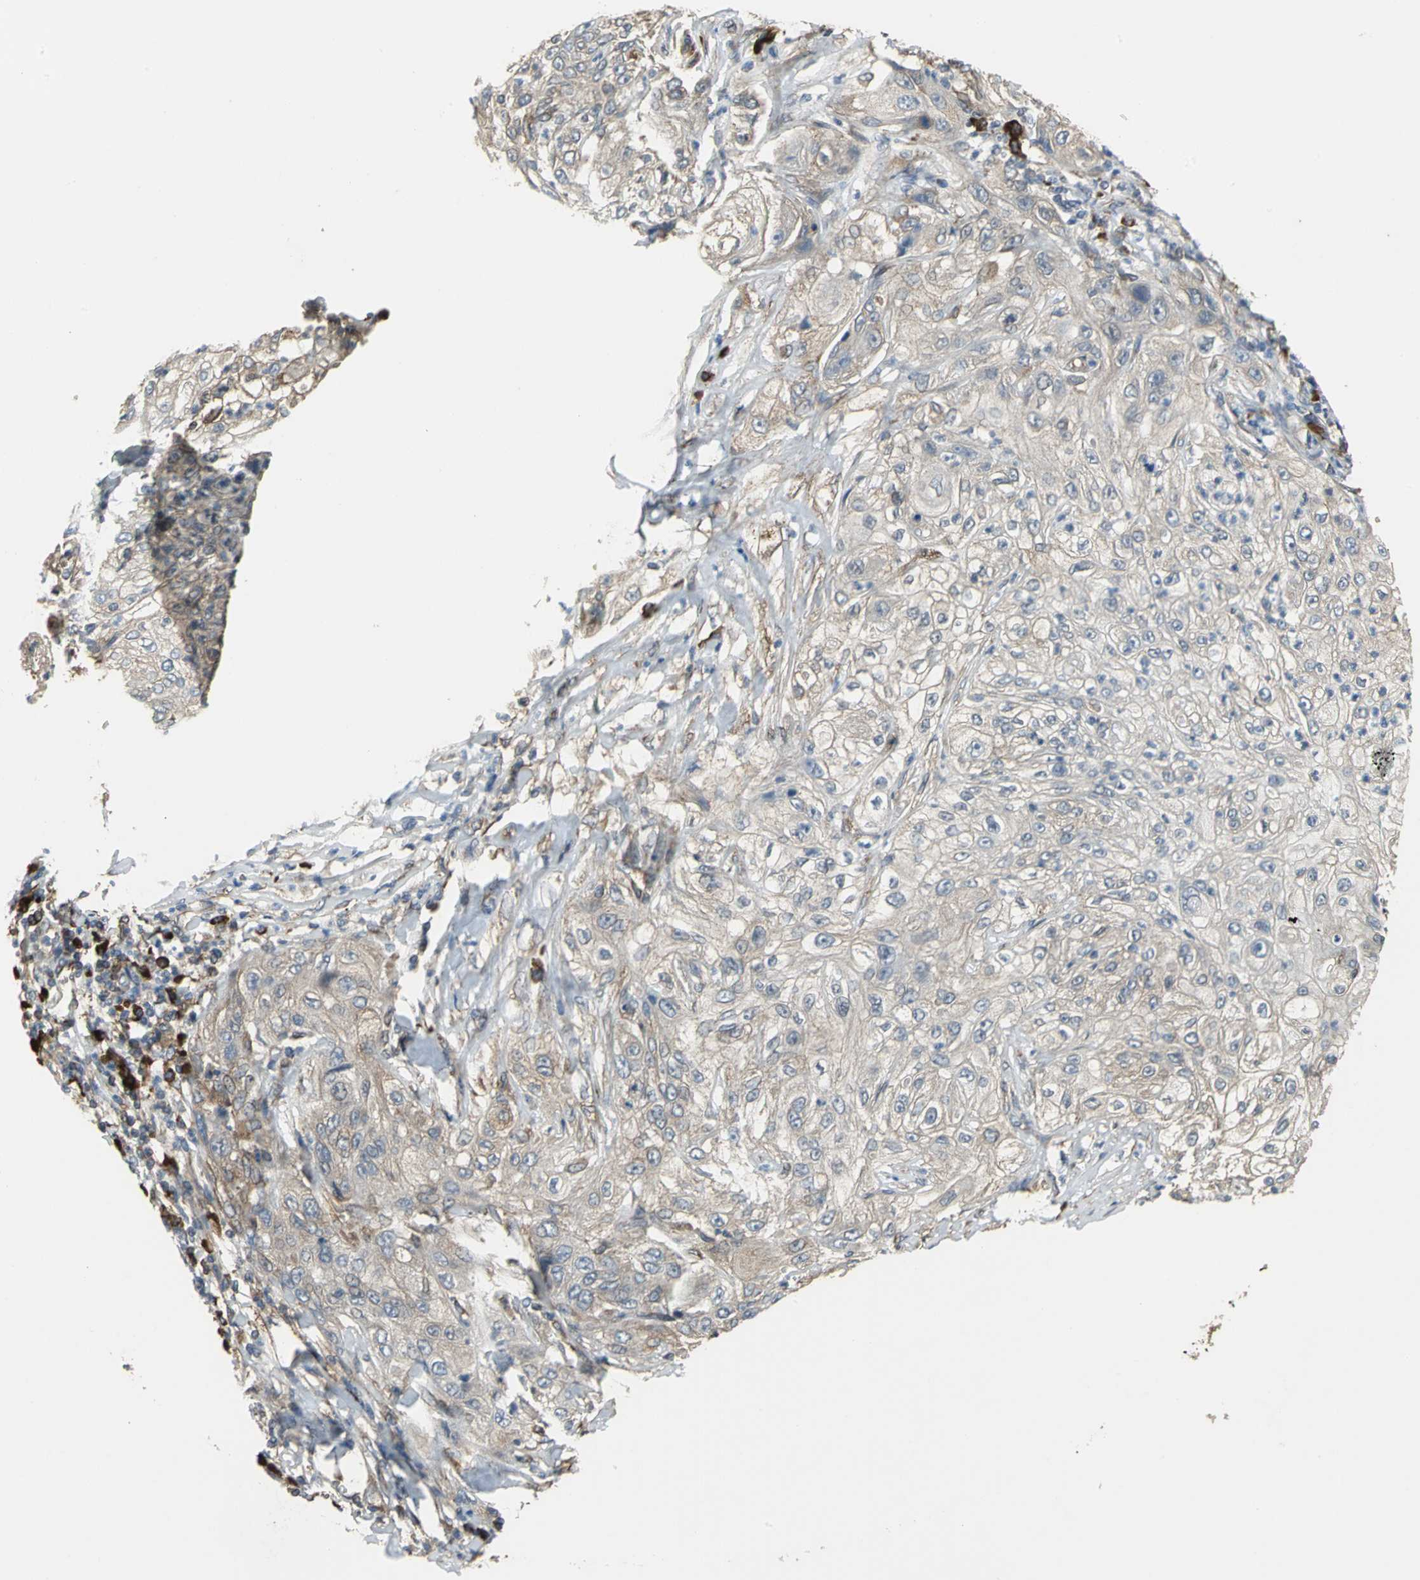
{"staining": {"intensity": "weak", "quantity": "25%-75%", "location": "cytoplasmic/membranous"}, "tissue": "lung cancer", "cell_type": "Tumor cells", "image_type": "cancer", "snomed": [{"axis": "morphology", "description": "Inflammation, NOS"}, {"axis": "morphology", "description": "Squamous cell carcinoma, NOS"}, {"axis": "topography", "description": "Lymph node"}, {"axis": "topography", "description": "Soft tissue"}, {"axis": "topography", "description": "Lung"}], "caption": "Immunohistochemistry staining of lung cancer, which displays low levels of weak cytoplasmic/membranous expression in approximately 25%-75% of tumor cells indicating weak cytoplasmic/membranous protein staining. The staining was performed using DAB (brown) for protein detection and nuclei were counterstained in hematoxylin (blue).", "gene": "SYVN1", "patient": {"sex": "male", "age": 66}}